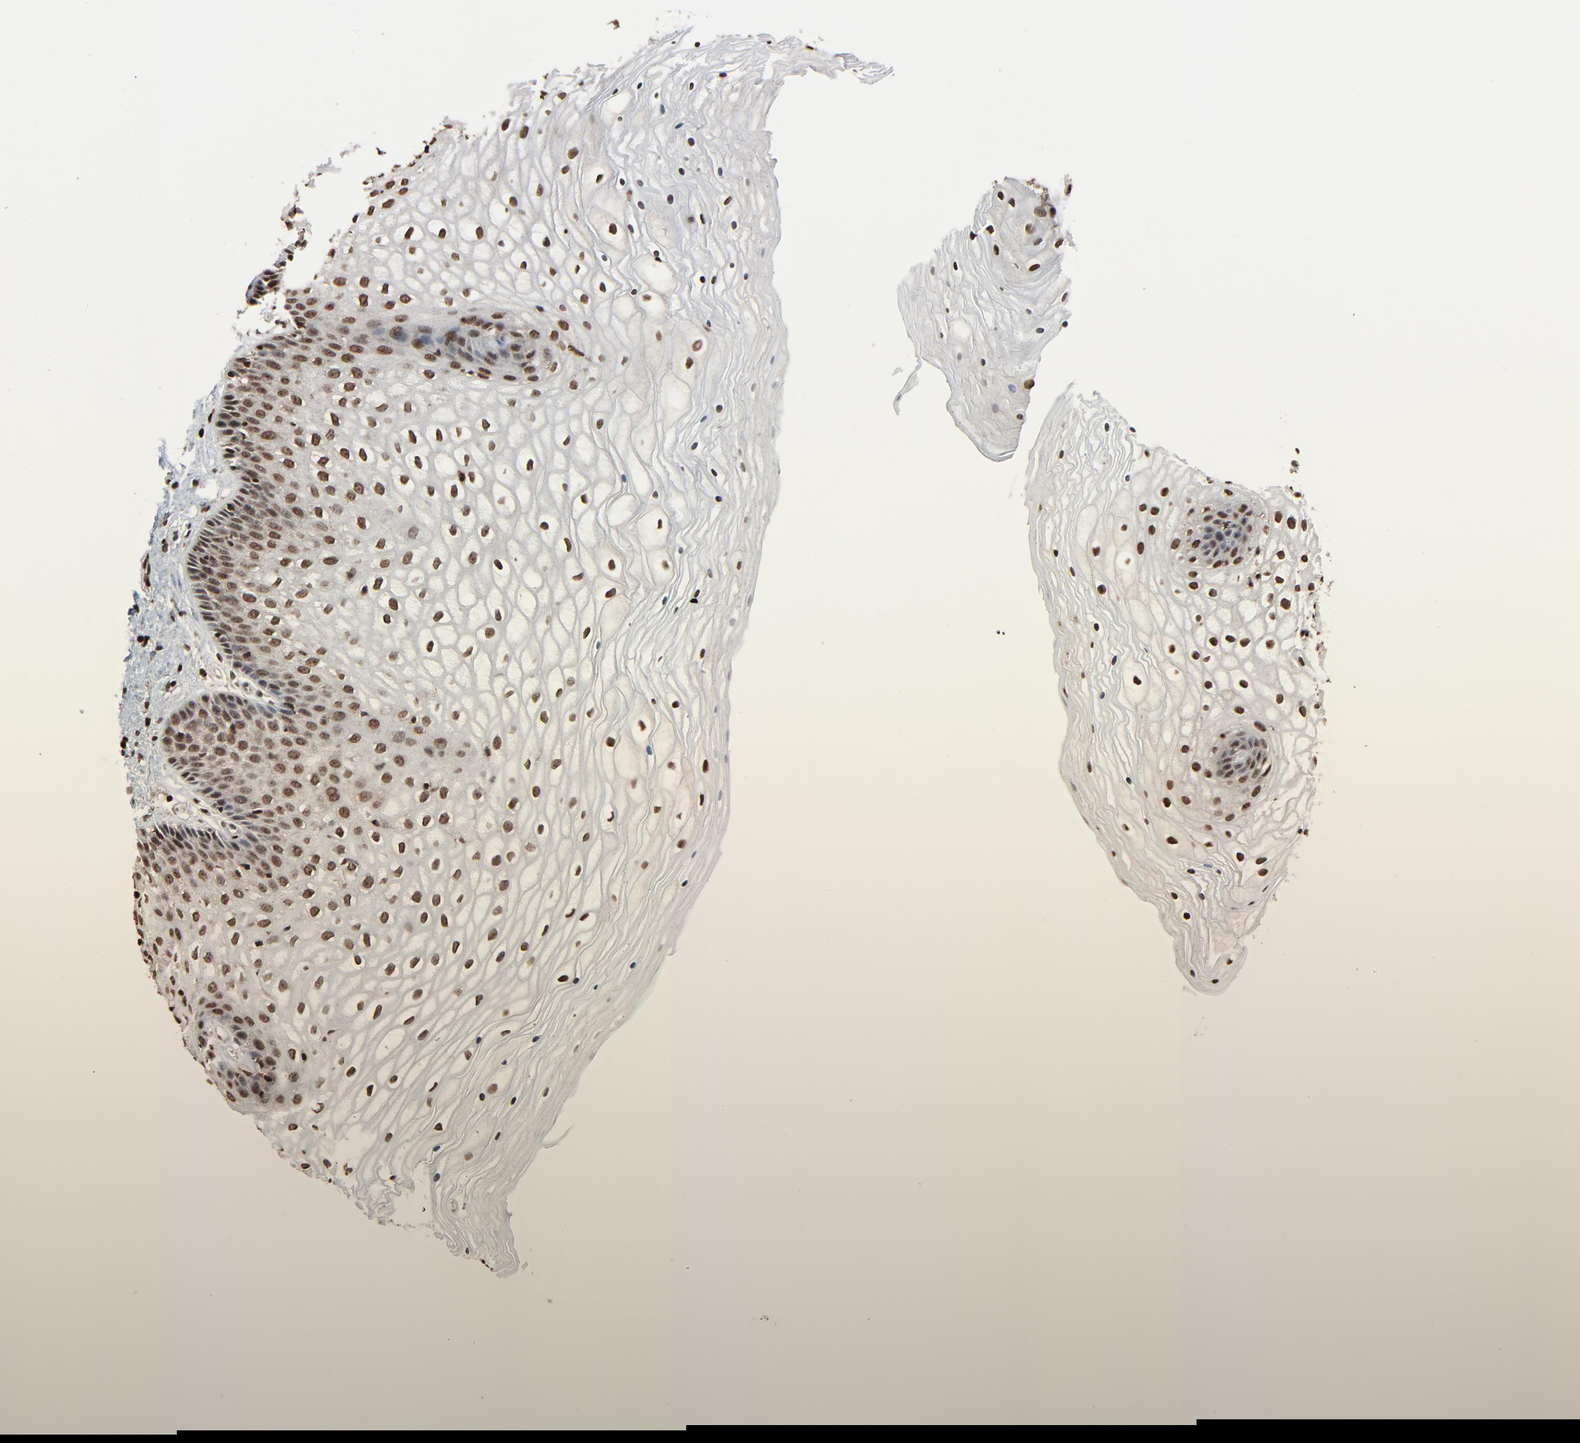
{"staining": {"intensity": "strong", "quantity": ">75%", "location": "nuclear"}, "tissue": "vagina", "cell_type": "Squamous epithelial cells", "image_type": "normal", "snomed": [{"axis": "morphology", "description": "Normal tissue, NOS"}, {"axis": "topography", "description": "Vagina"}], "caption": "A brown stain labels strong nuclear expression of a protein in squamous epithelial cells of normal human vagina. The staining was performed using DAB to visualize the protein expression in brown, while the nuclei were stained in blue with hematoxylin (Magnification: 20x).", "gene": "RPS6KA3", "patient": {"sex": "female", "age": 34}}